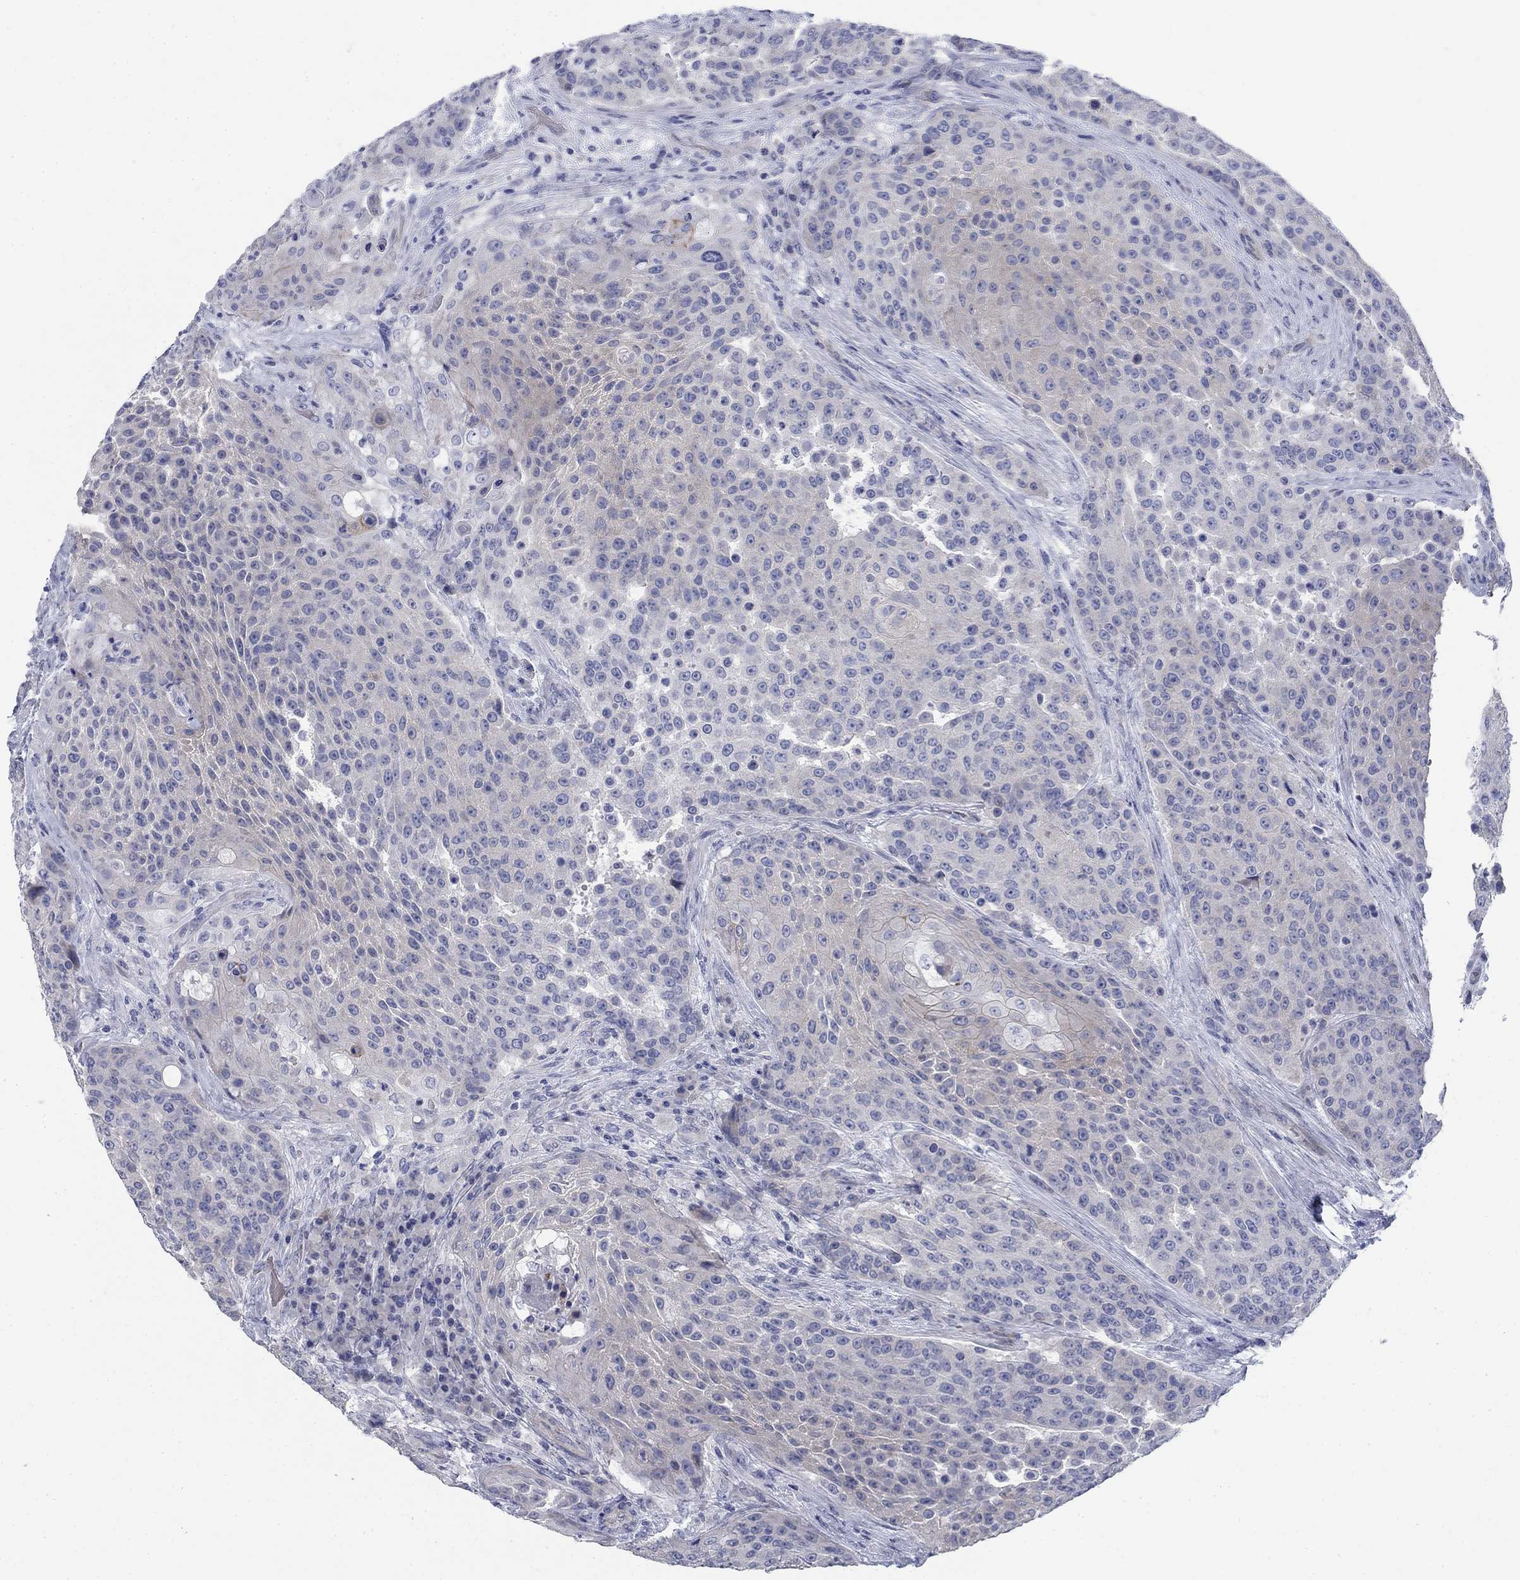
{"staining": {"intensity": "negative", "quantity": "none", "location": "none"}, "tissue": "urothelial cancer", "cell_type": "Tumor cells", "image_type": "cancer", "snomed": [{"axis": "morphology", "description": "Urothelial carcinoma, High grade"}, {"axis": "topography", "description": "Urinary bladder"}], "caption": "Histopathology image shows no significant protein positivity in tumor cells of high-grade urothelial carcinoma. (Brightfield microscopy of DAB immunohistochemistry at high magnification).", "gene": "DNER", "patient": {"sex": "female", "age": 63}}